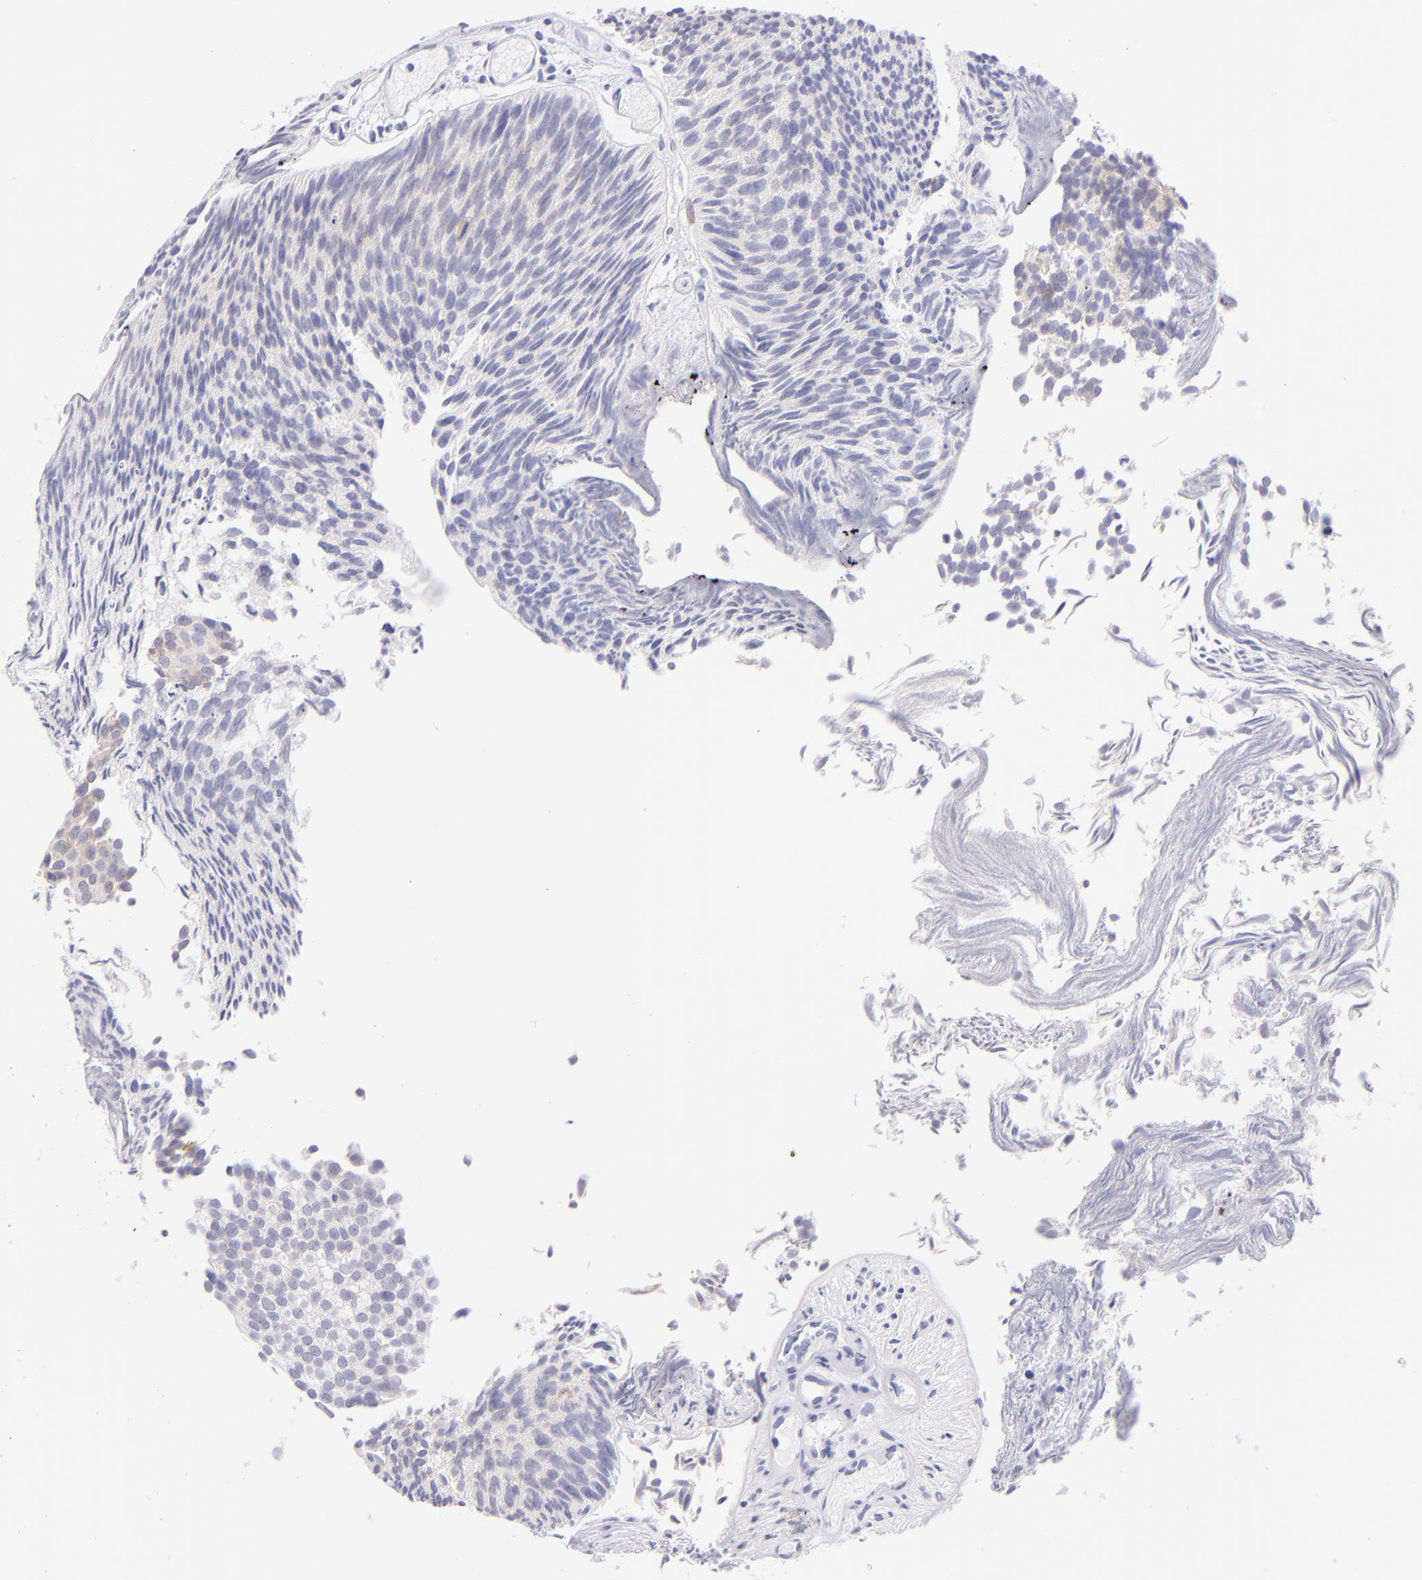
{"staining": {"intensity": "negative", "quantity": "none", "location": "none"}, "tissue": "urothelial cancer", "cell_type": "Tumor cells", "image_type": "cancer", "snomed": [{"axis": "morphology", "description": "Urothelial carcinoma, Low grade"}, {"axis": "topography", "description": "Urinary bladder"}], "caption": "Histopathology image shows no significant protein expression in tumor cells of low-grade urothelial carcinoma.", "gene": "SDC1", "patient": {"sex": "male", "age": 84}}